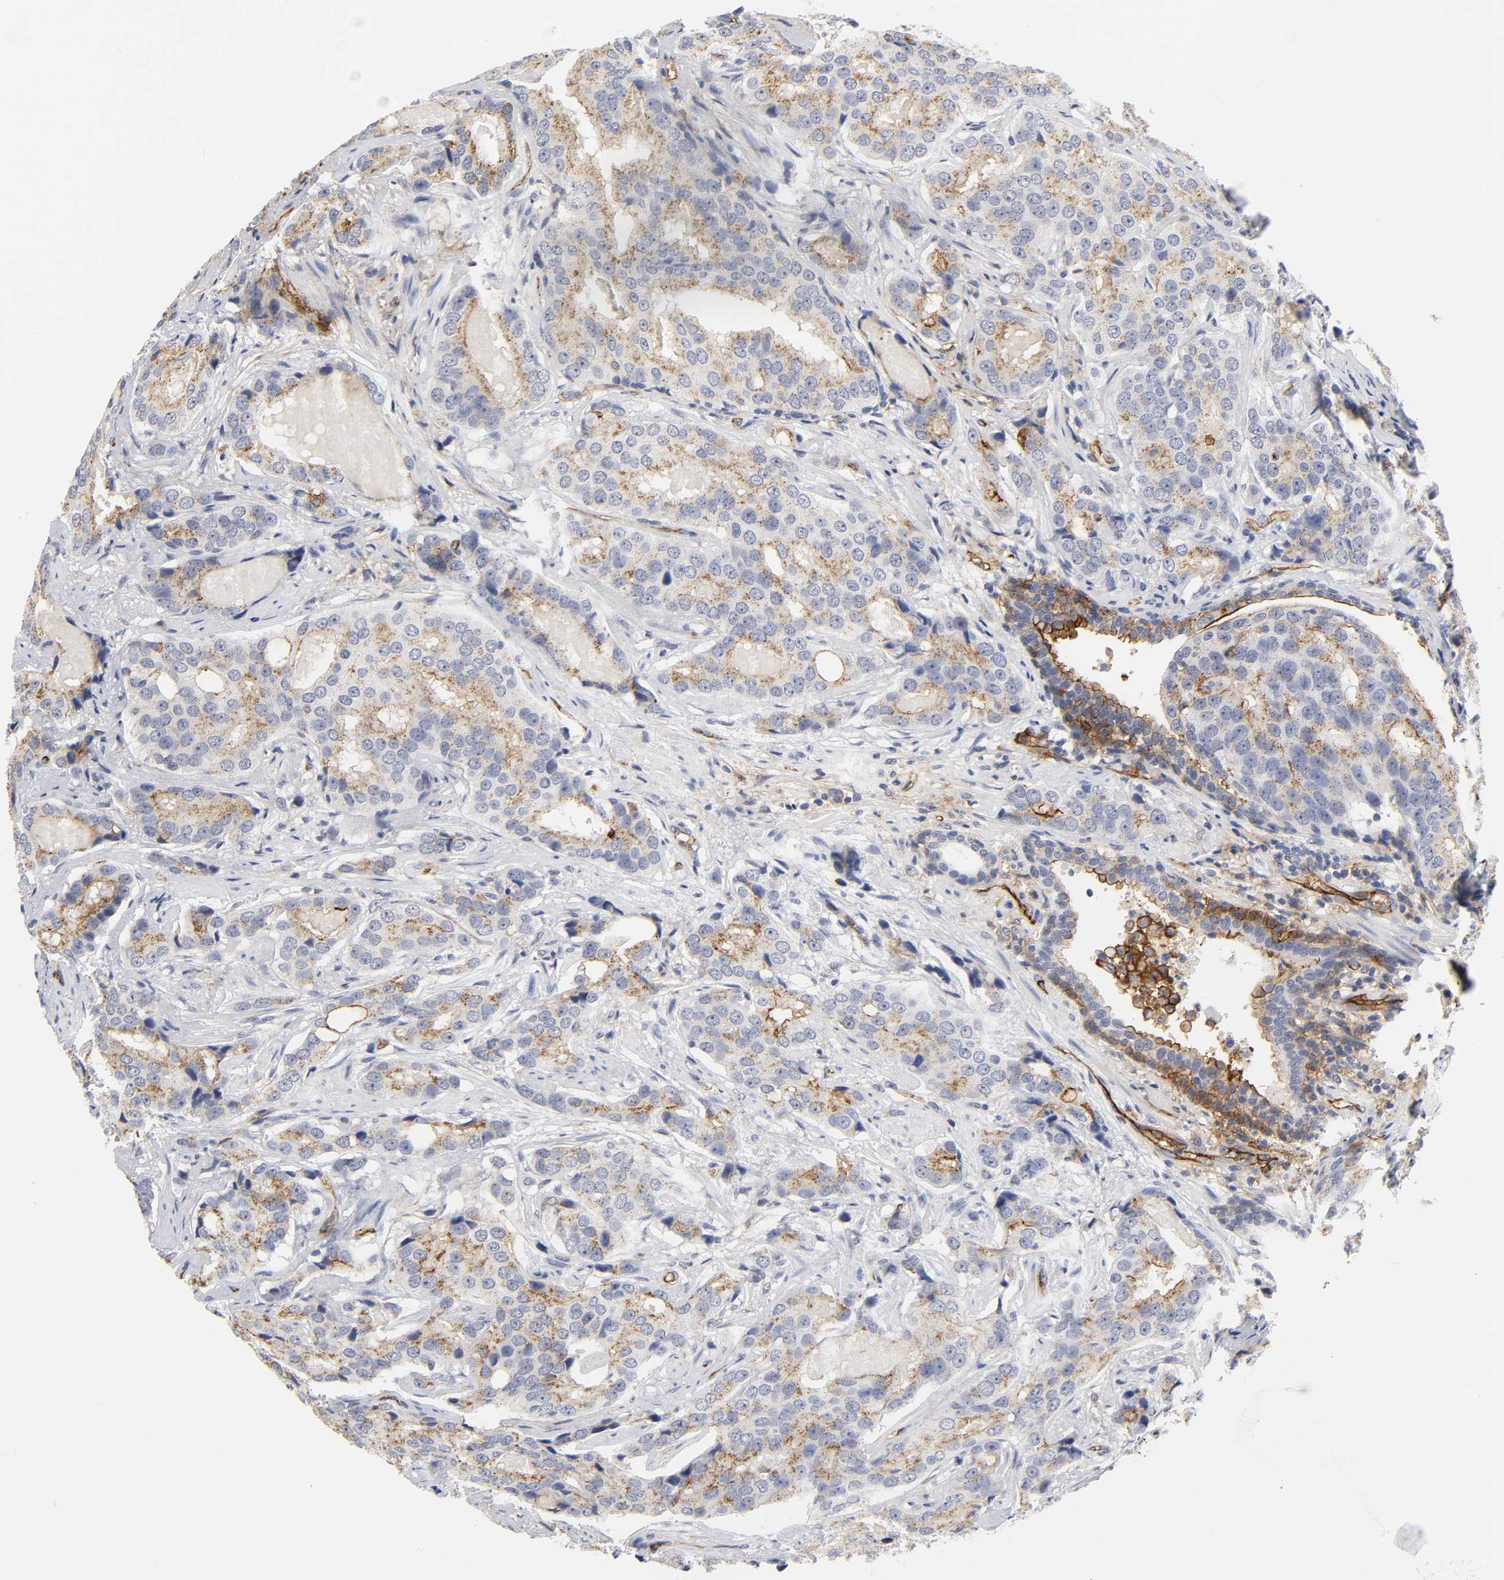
{"staining": {"intensity": "moderate", "quantity": ">75%", "location": "cytoplasmic/membranous"}, "tissue": "prostate cancer", "cell_type": "Tumor cells", "image_type": "cancer", "snomed": [{"axis": "morphology", "description": "Adenocarcinoma, High grade"}, {"axis": "topography", "description": "Prostate"}], "caption": "Moderate cytoplasmic/membranous staining is appreciated in approximately >75% of tumor cells in prostate cancer (adenocarcinoma (high-grade)).", "gene": "ICAM1", "patient": {"sex": "male", "age": 58}}